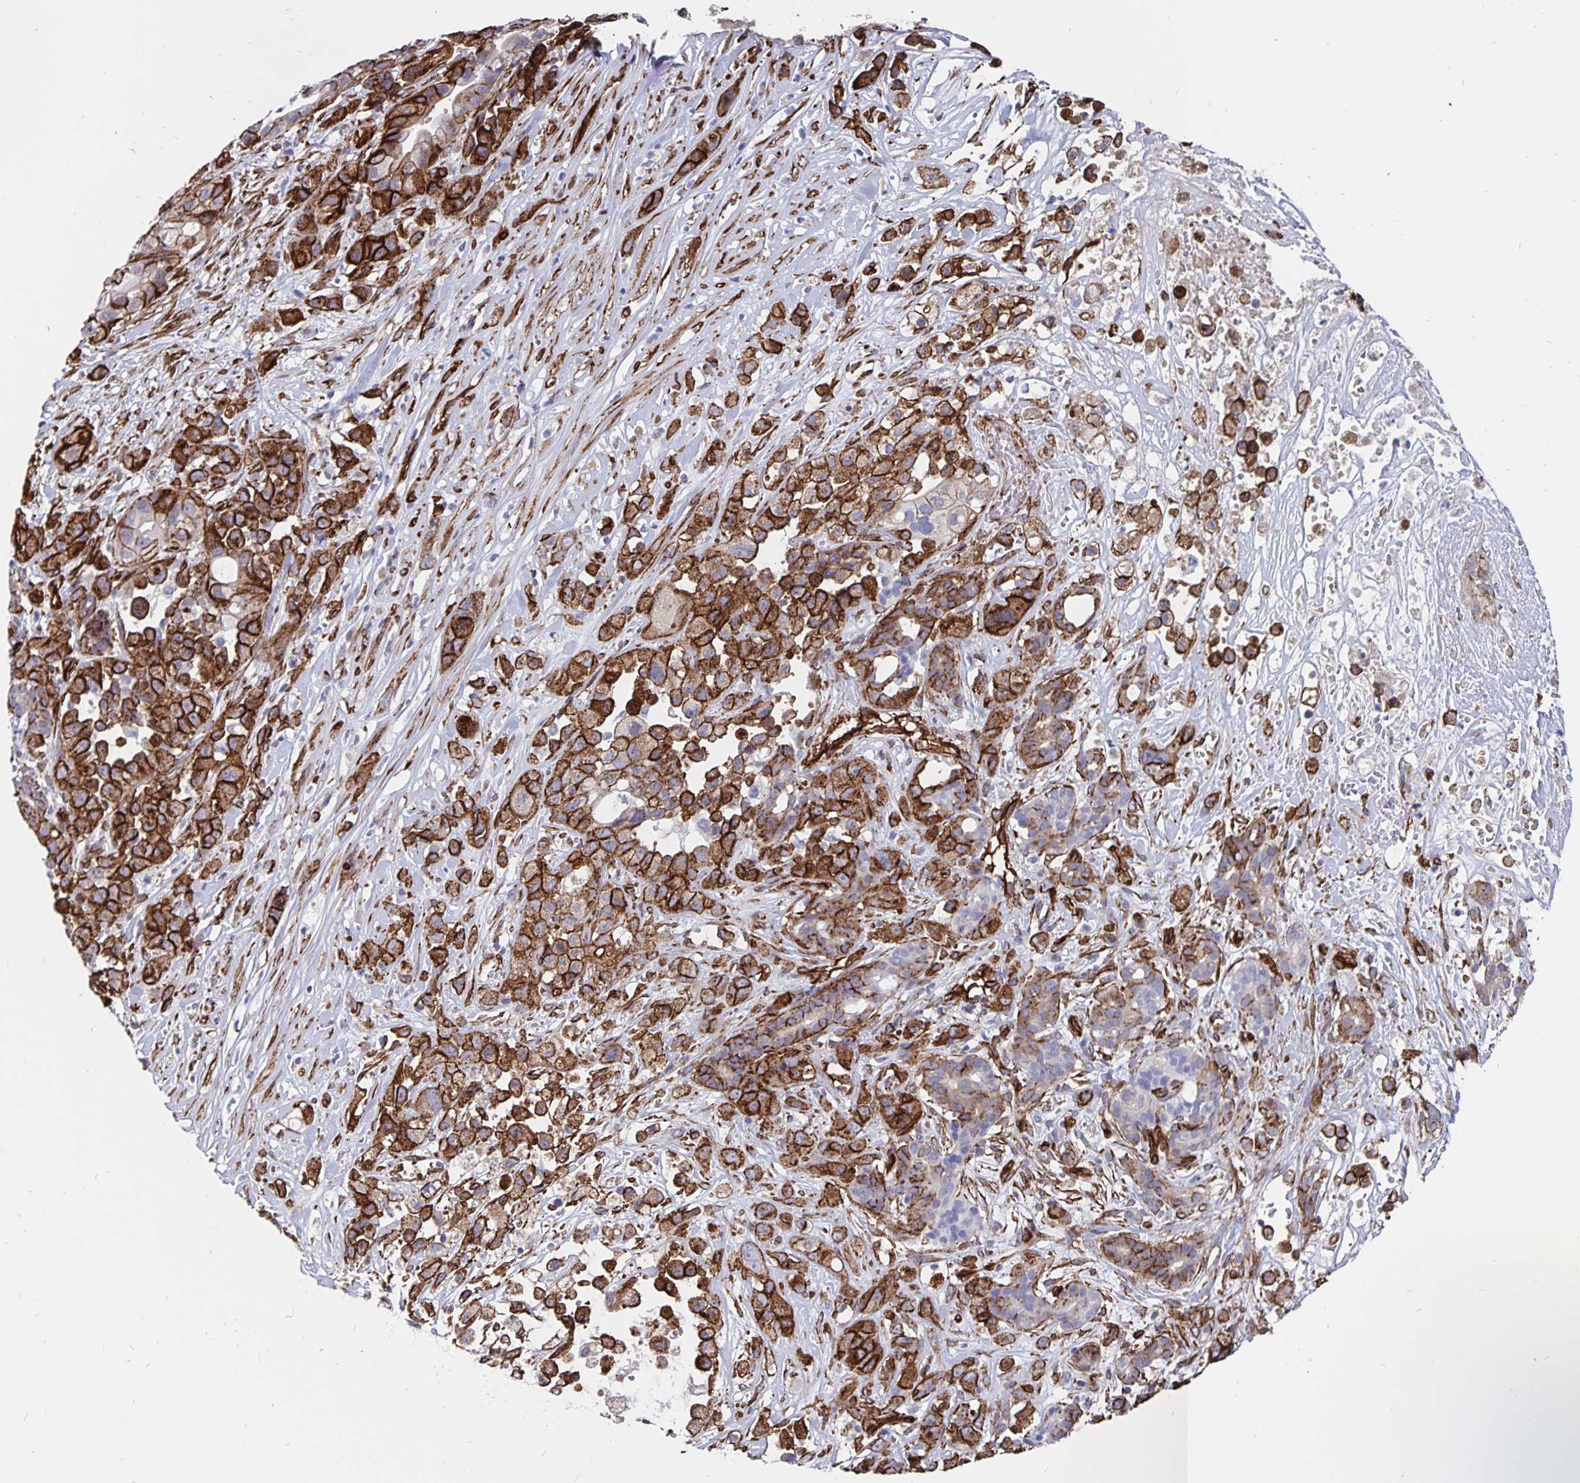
{"staining": {"intensity": "strong", "quantity": ">75%", "location": "cytoplasmic/membranous"}, "tissue": "pancreatic cancer", "cell_type": "Tumor cells", "image_type": "cancer", "snomed": [{"axis": "morphology", "description": "Adenocarcinoma, NOS"}, {"axis": "topography", "description": "Pancreas"}], "caption": "Strong cytoplasmic/membranous positivity is present in about >75% of tumor cells in pancreatic cancer. (DAB IHC, brown staining for protein, blue staining for nuclei).", "gene": "DCHS2", "patient": {"sex": "male", "age": 44}}